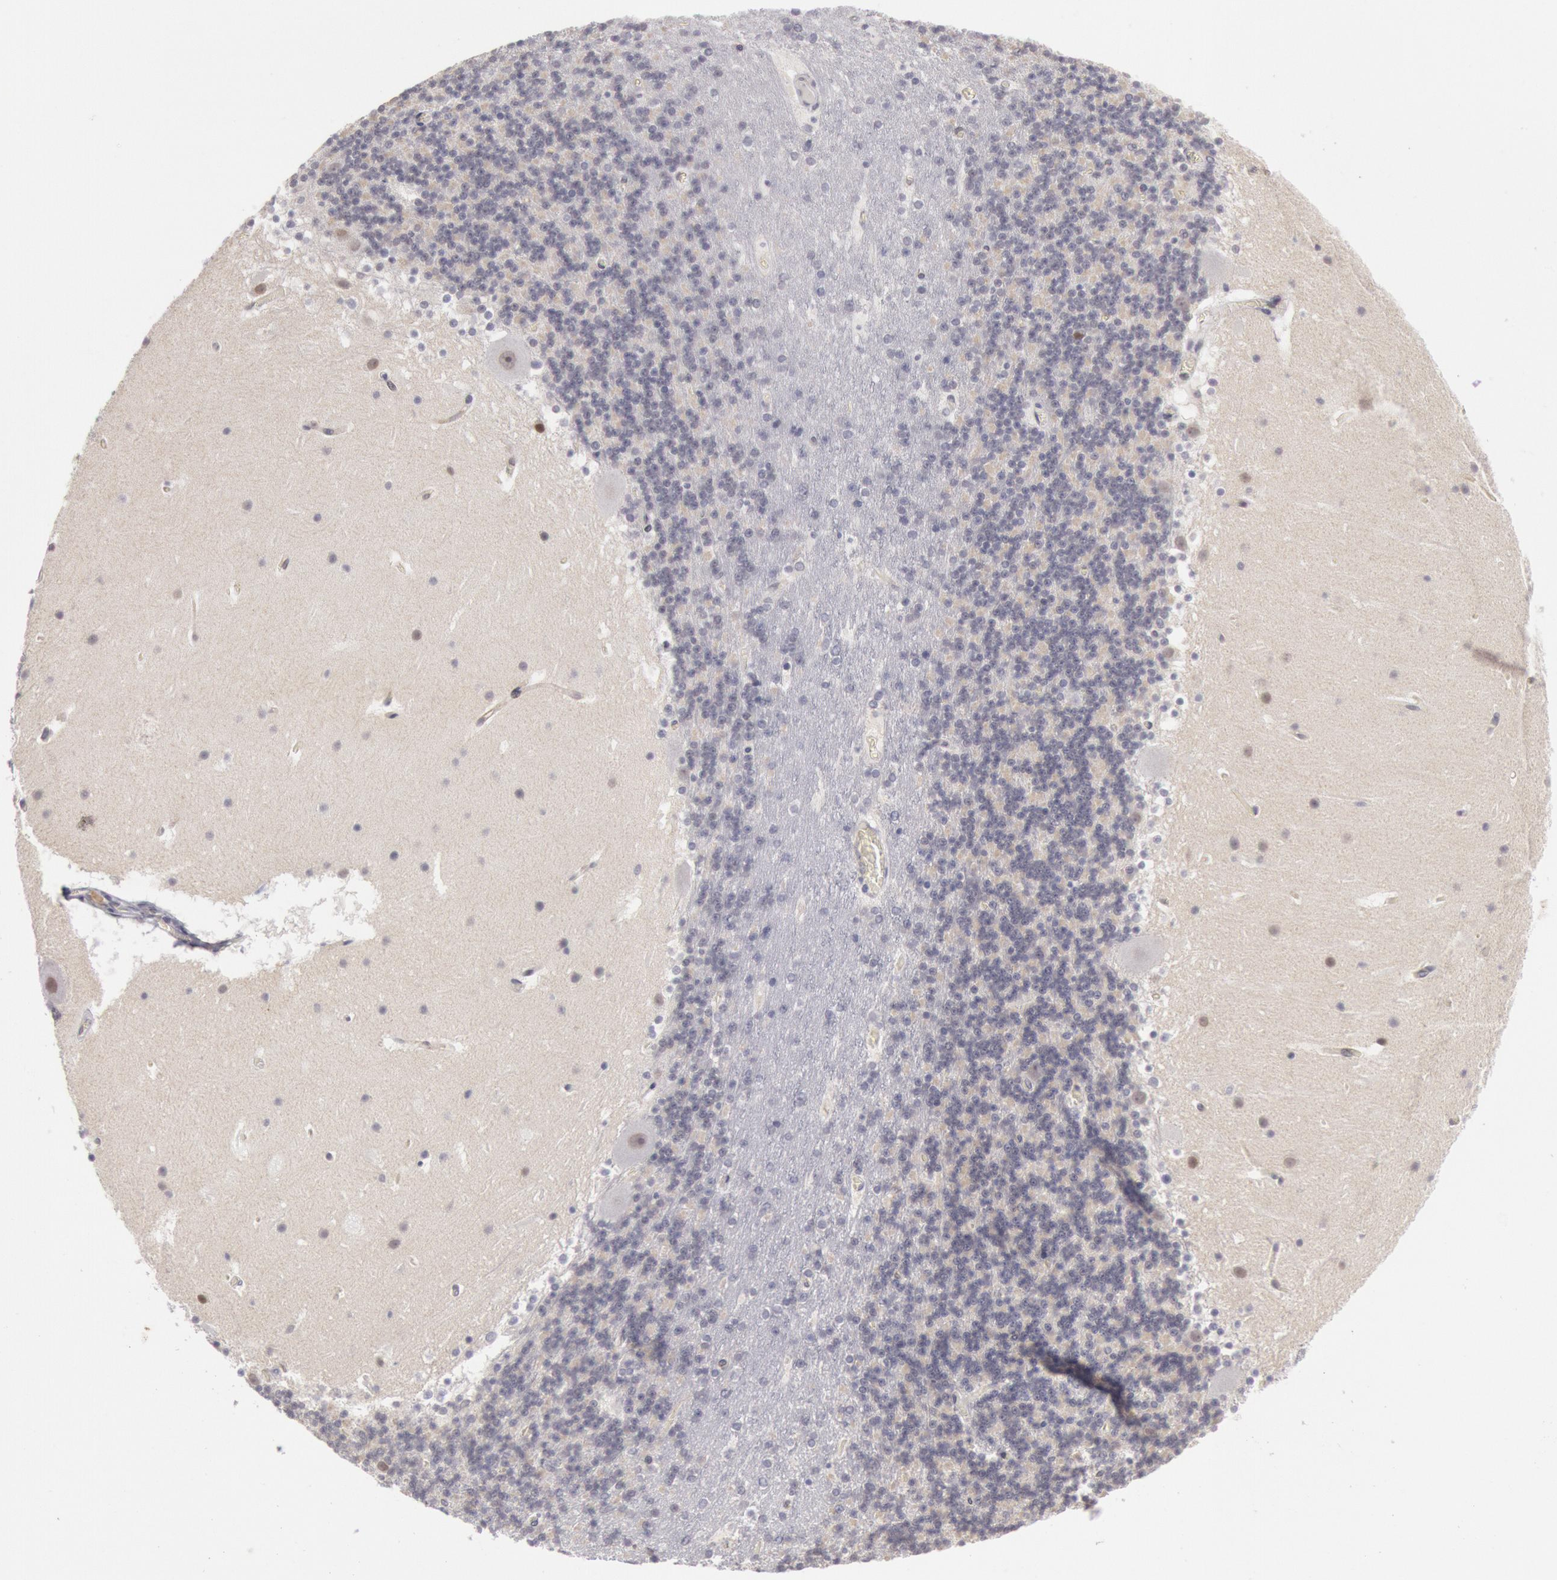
{"staining": {"intensity": "negative", "quantity": "none", "location": "none"}, "tissue": "cerebellum", "cell_type": "Cells in granular layer", "image_type": "normal", "snomed": [{"axis": "morphology", "description": "Normal tissue, NOS"}, {"axis": "topography", "description": "Cerebellum"}], "caption": "Human cerebellum stained for a protein using immunohistochemistry displays no expression in cells in granular layer.", "gene": "JOSD1", "patient": {"sex": "male", "age": 45}}